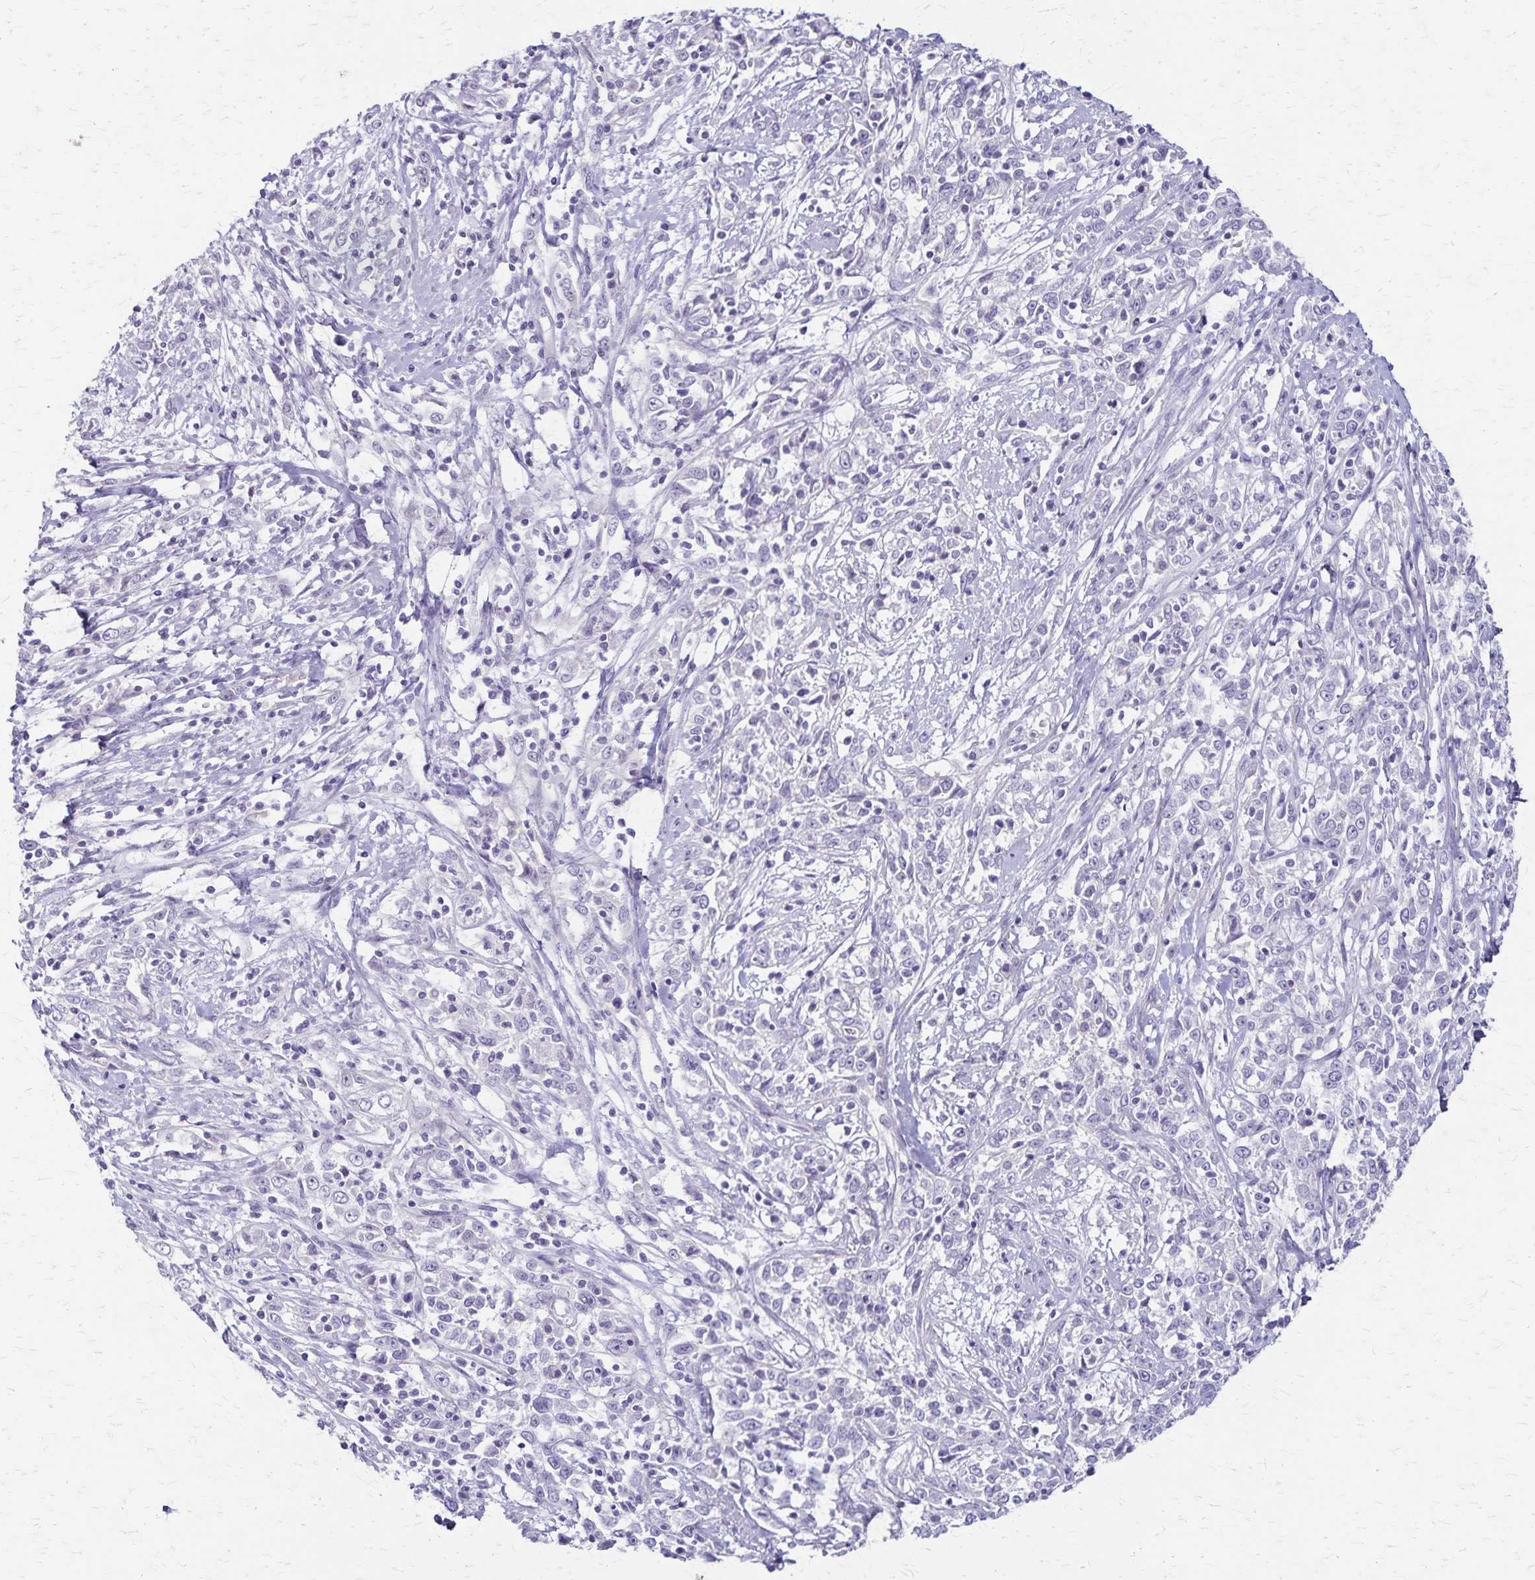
{"staining": {"intensity": "negative", "quantity": "none", "location": "none"}, "tissue": "cervical cancer", "cell_type": "Tumor cells", "image_type": "cancer", "snomed": [{"axis": "morphology", "description": "Adenocarcinoma, NOS"}, {"axis": "topography", "description": "Cervix"}], "caption": "Cervical adenocarcinoma stained for a protein using immunohistochemistry displays no positivity tumor cells.", "gene": "RASL10B", "patient": {"sex": "female", "age": 40}}